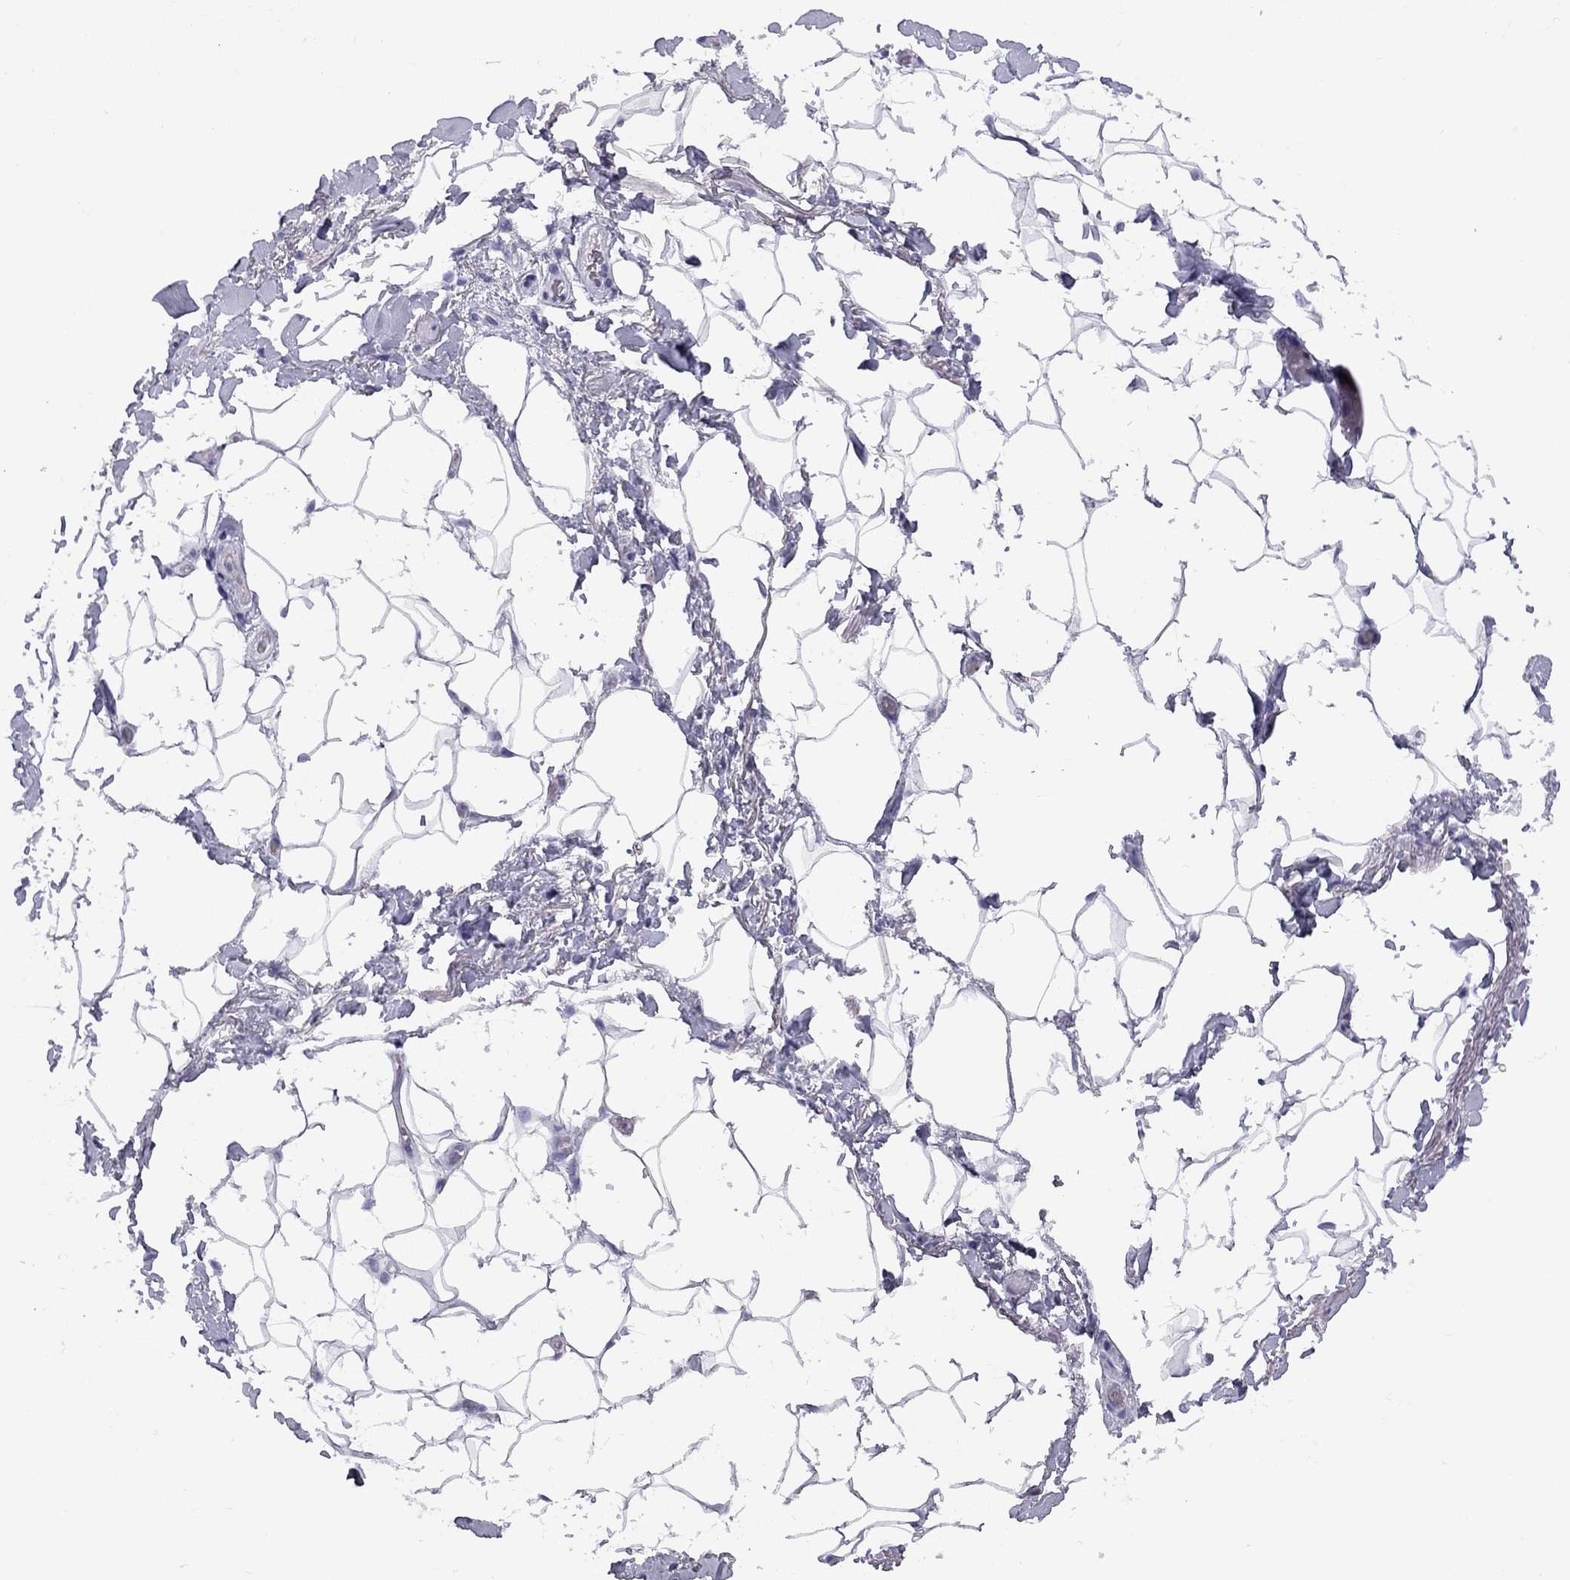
{"staining": {"intensity": "negative", "quantity": "none", "location": "none"}, "tissue": "adipose tissue", "cell_type": "Adipocytes", "image_type": "normal", "snomed": [{"axis": "morphology", "description": "Normal tissue, NOS"}, {"axis": "topography", "description": "Anal"}, {"axis": "topography", "description": "Peripheral nerve tissue"}], "caption": "DAB immunohistochemical staining of unremarkable adipose tissue reveals no significant expression in adipocytes.", "gene": "FSCN3", "patient": {"sex": "male", "age": 53}}